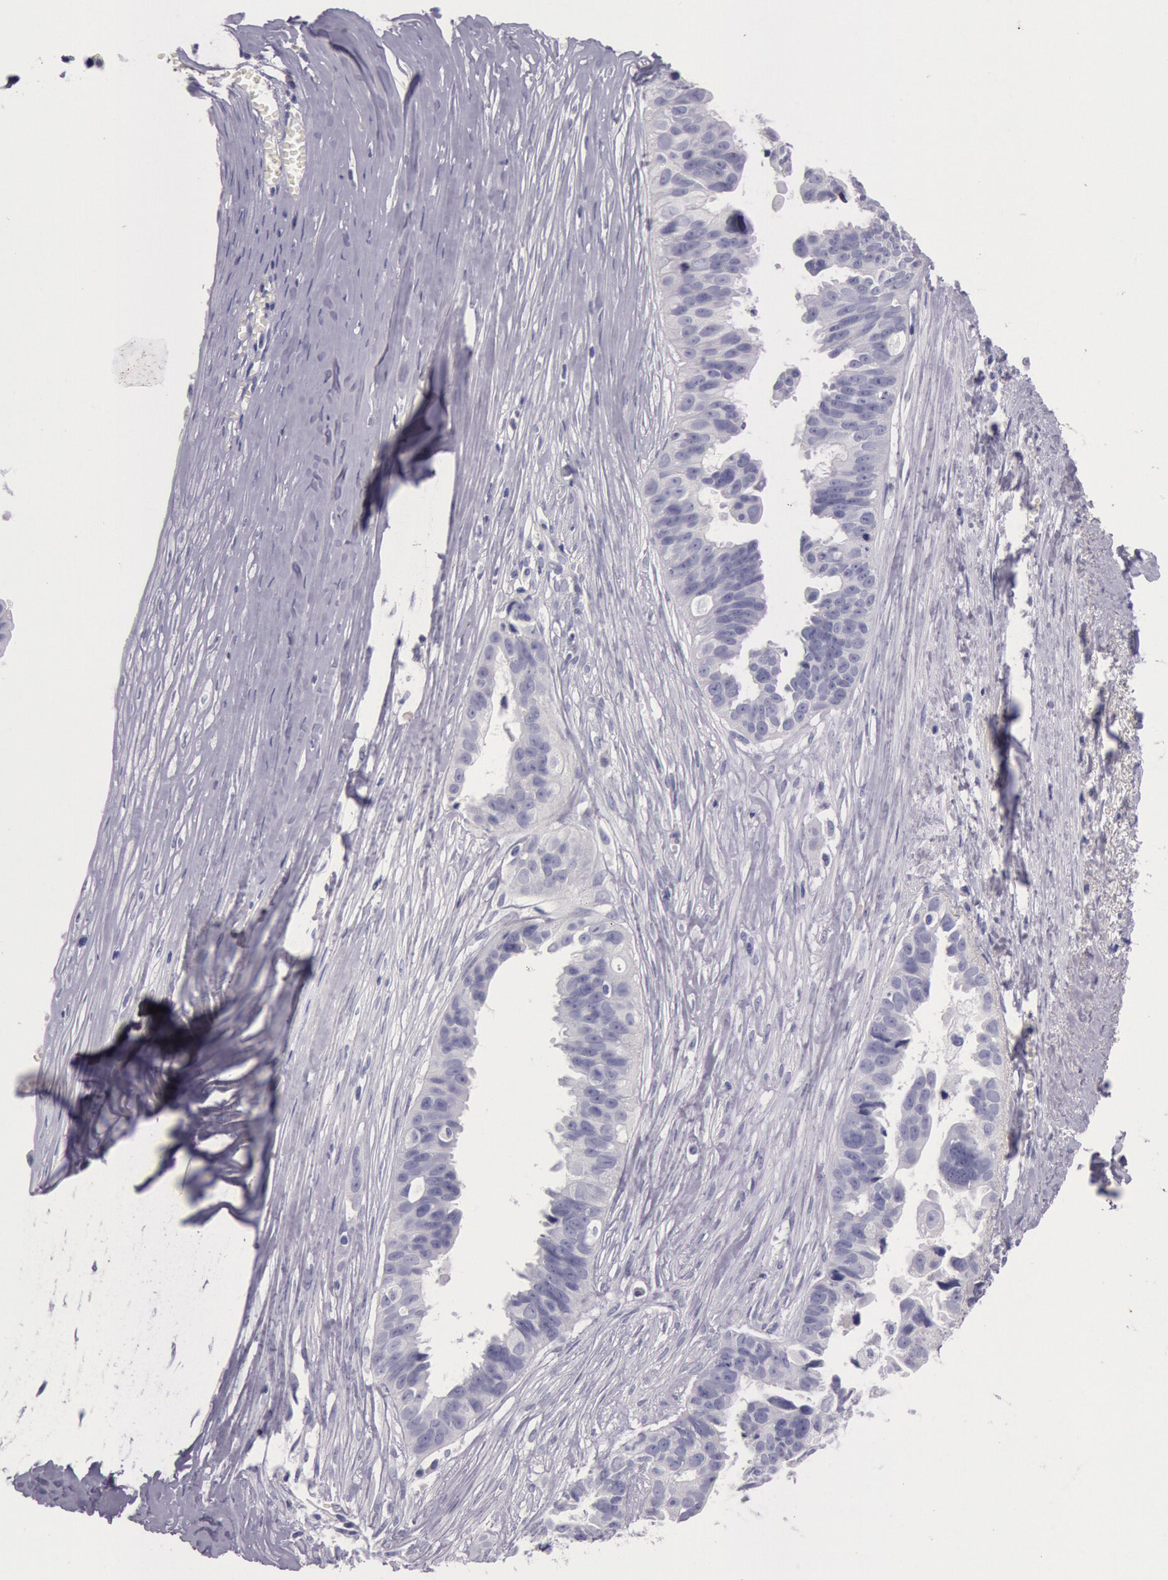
{"staining": {"intensity": "negative", "quantity": "none", "location": "none"}, "tissue": "ovarian cancer", "cell_type": "Tumor cells", "image_type": "cancer", "snomed": [{"axis": "morphology", "description": "Carcinoma, endometroid"}, {"axis": "topography", "description": "Ovary"}], "caption": "Photomicrograph shows no significant protein staining in tumor cells of endometroid carcinoma (ovarian).", "gene": "EGFR", "patient": {"sex": "female", "age": 85}}